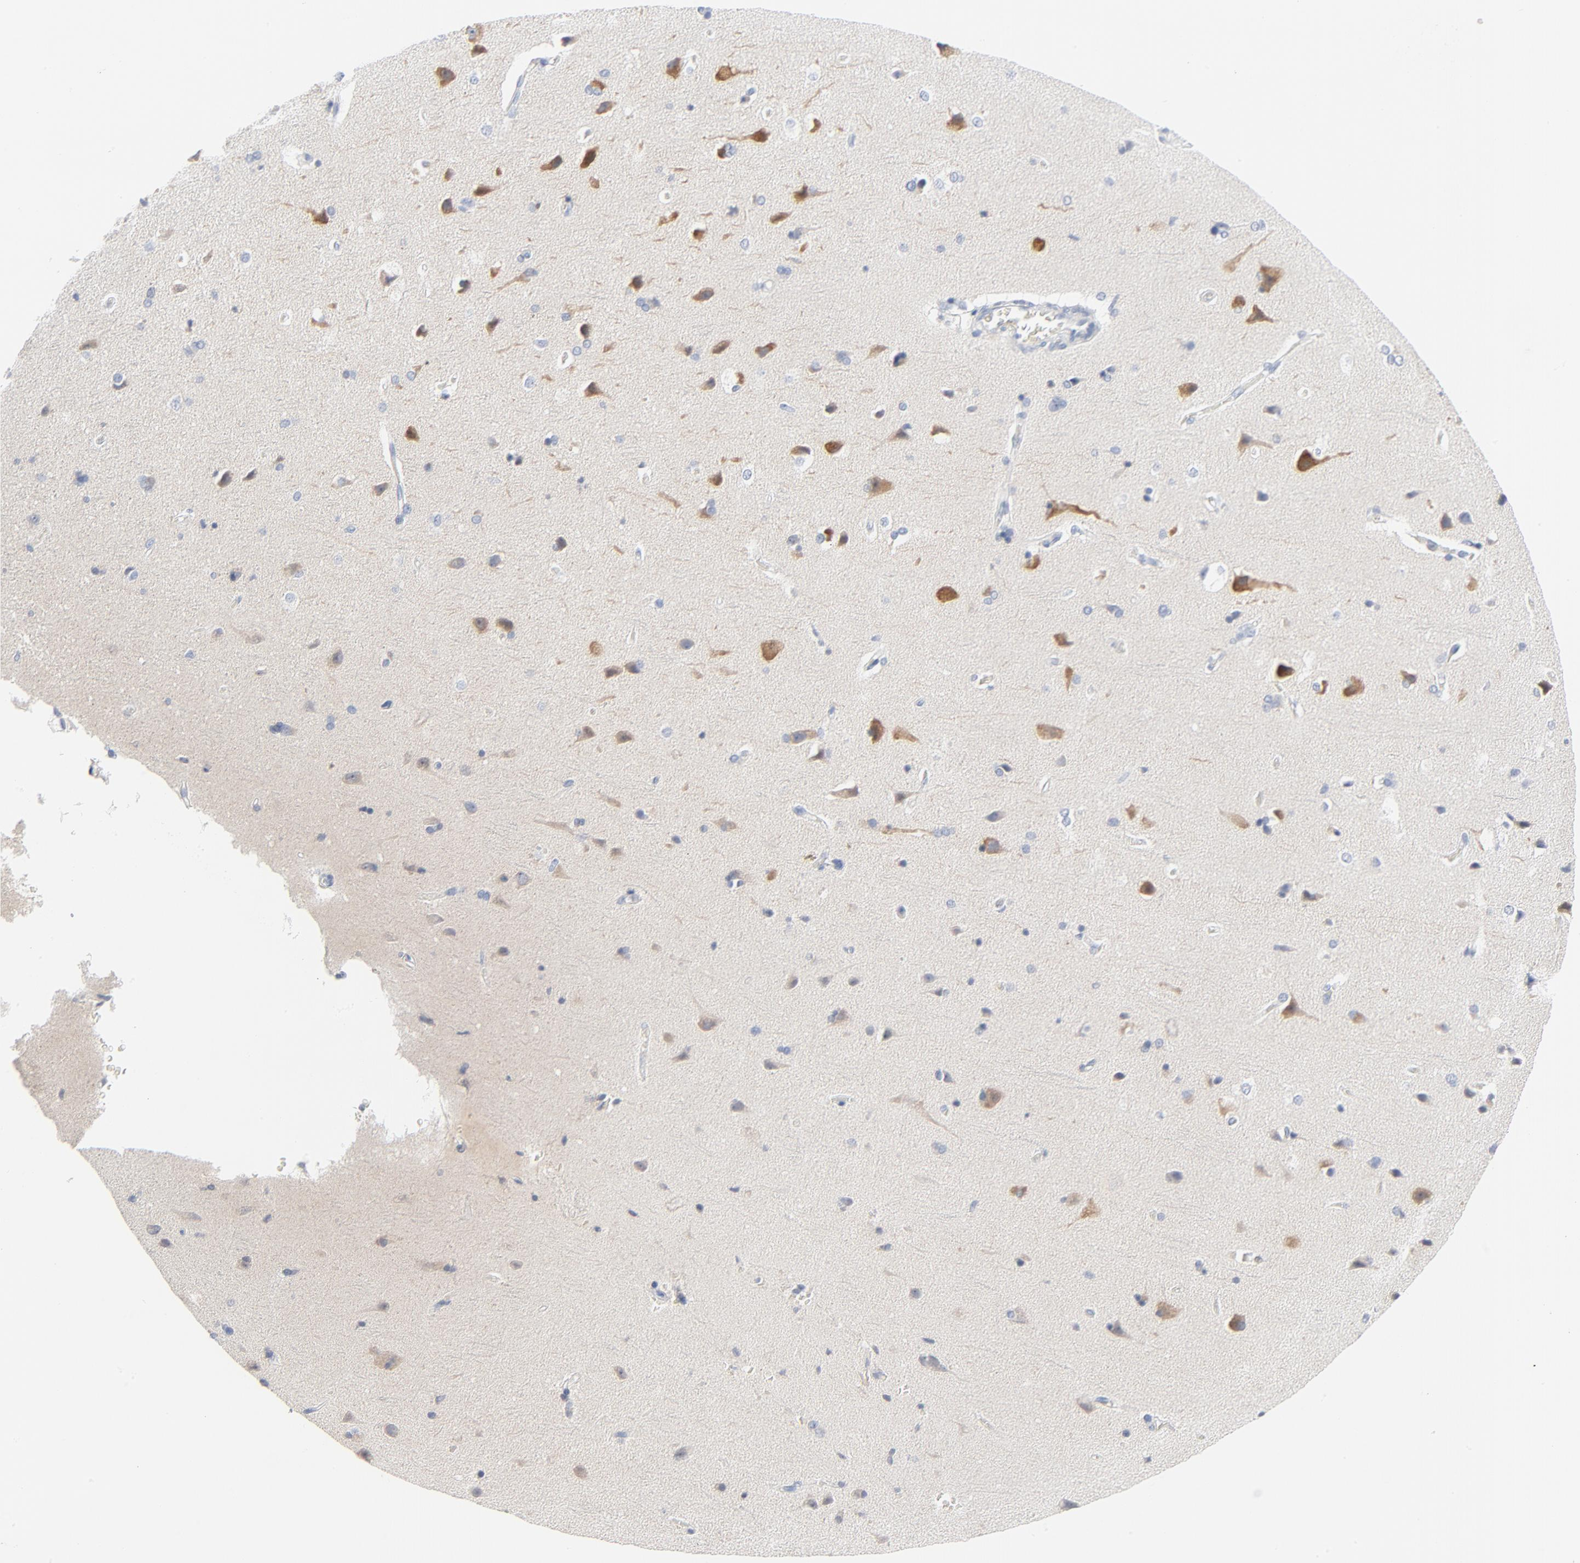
{"staining": {"intensity": "negative", "quantity": "none", "location": "none"}, "tissue": "cerebral cortex", "cell_type": "Endothelial cells", "image_type": "normal", "snomed": [{"axis": "morphology", "description": "Normal tissue, NOS"}, {"axis": "topography", "description": "Cerebral cortex"}], "caption": "A high-resolution micrograph shows immunohistochemistry (IHC) staining of normal cerebral cortex, which exhibits no significant expression in endothelial cells.", "gene": "PTK2B", "patient": {"sex": "male", "age": 62}}